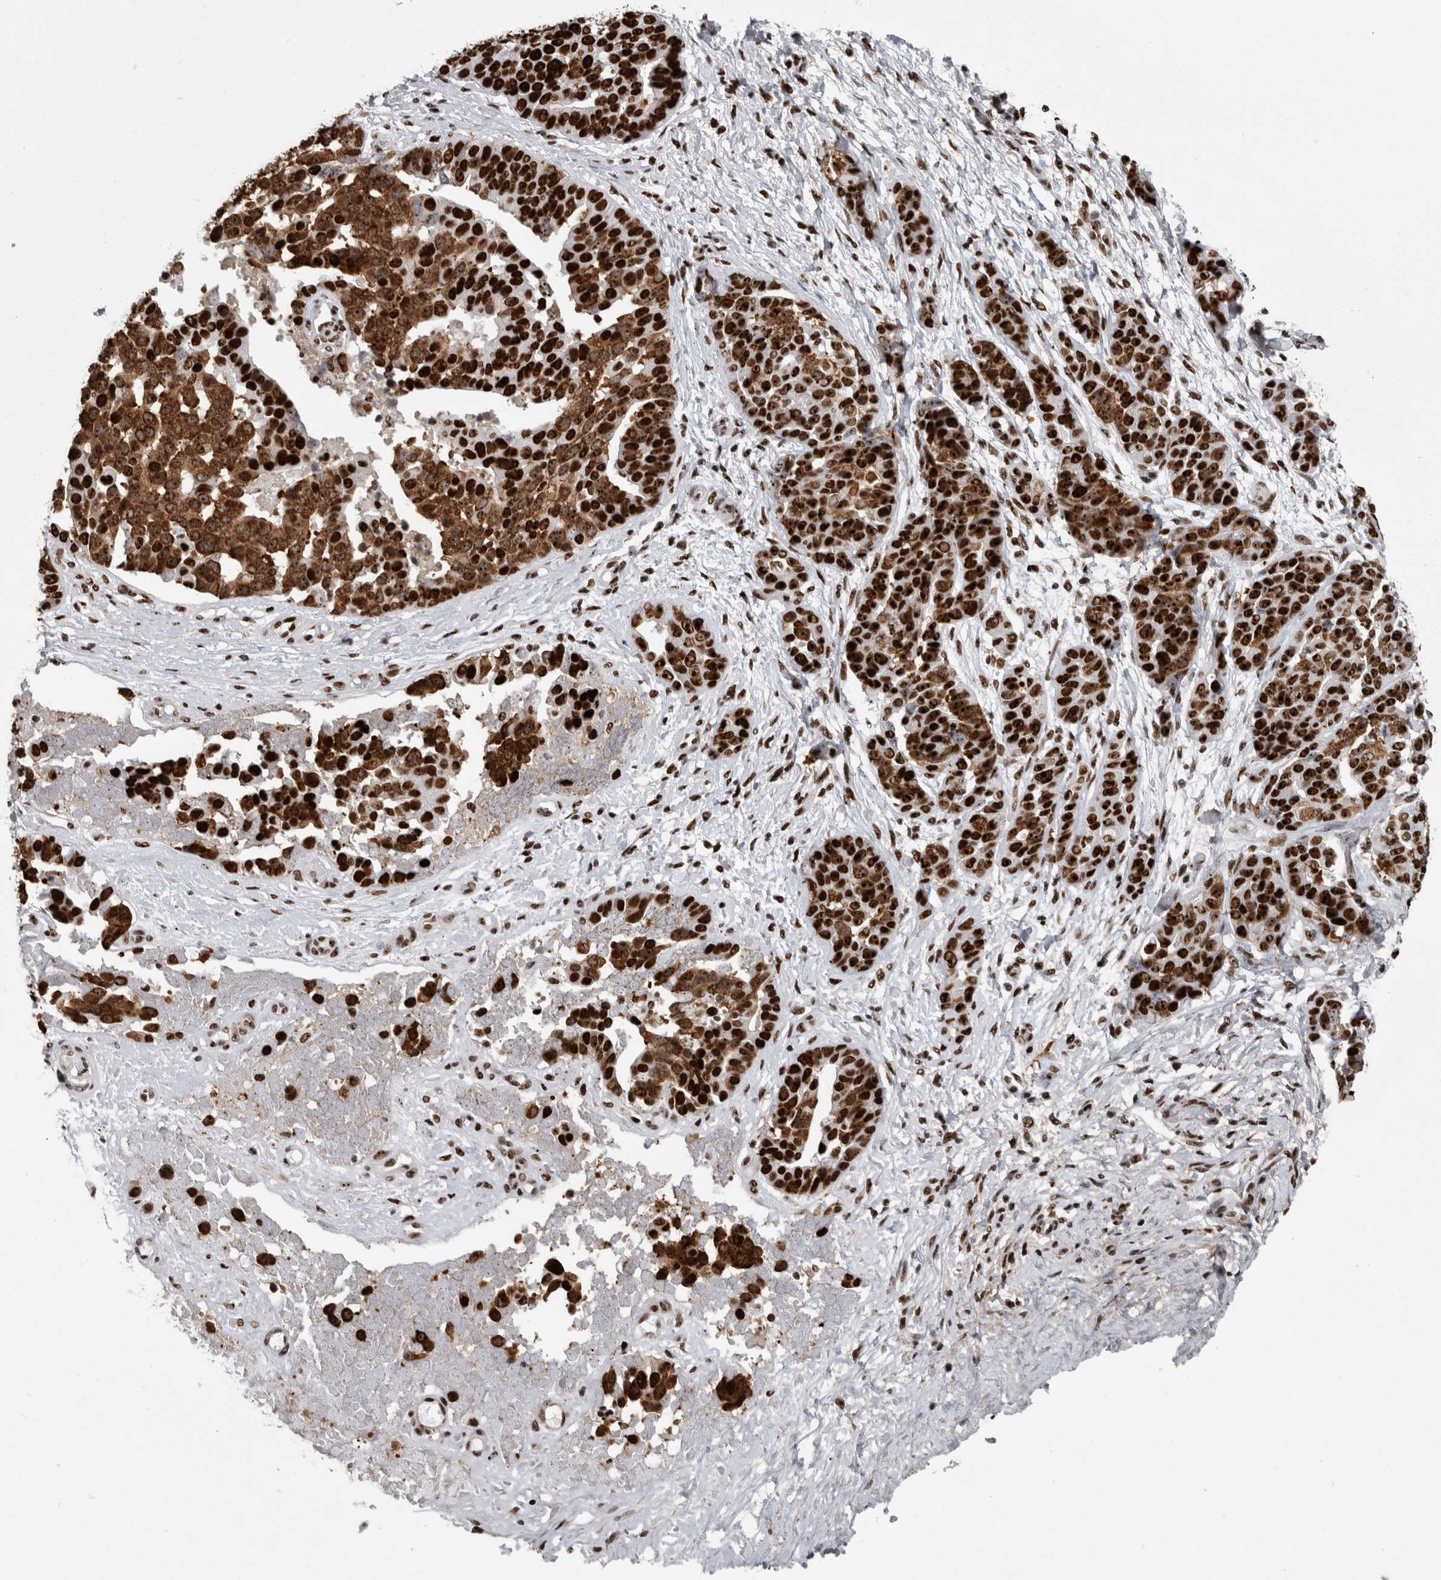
{"staining": {"intensity": "strong", "quantity": ">75%", "location": "cytoplasmic/membranous,nuclear"}, "tissue": "ovarian cancer", "cell_type": "Tumor cells", "image_type": "cancer", "snomed": [{"axis": "morphology", "description": "Cystadenocarcinoma, serous, NOS"}, {"axis": "topography", "description": "Ovary"}], "caption": "Serous cystadenocarcinoma (ovarian) stained with a protein marker demonstrates strong staining in tumor cells.", "gene": "NCL", "patient": {"sex": "female", "age": 44}}